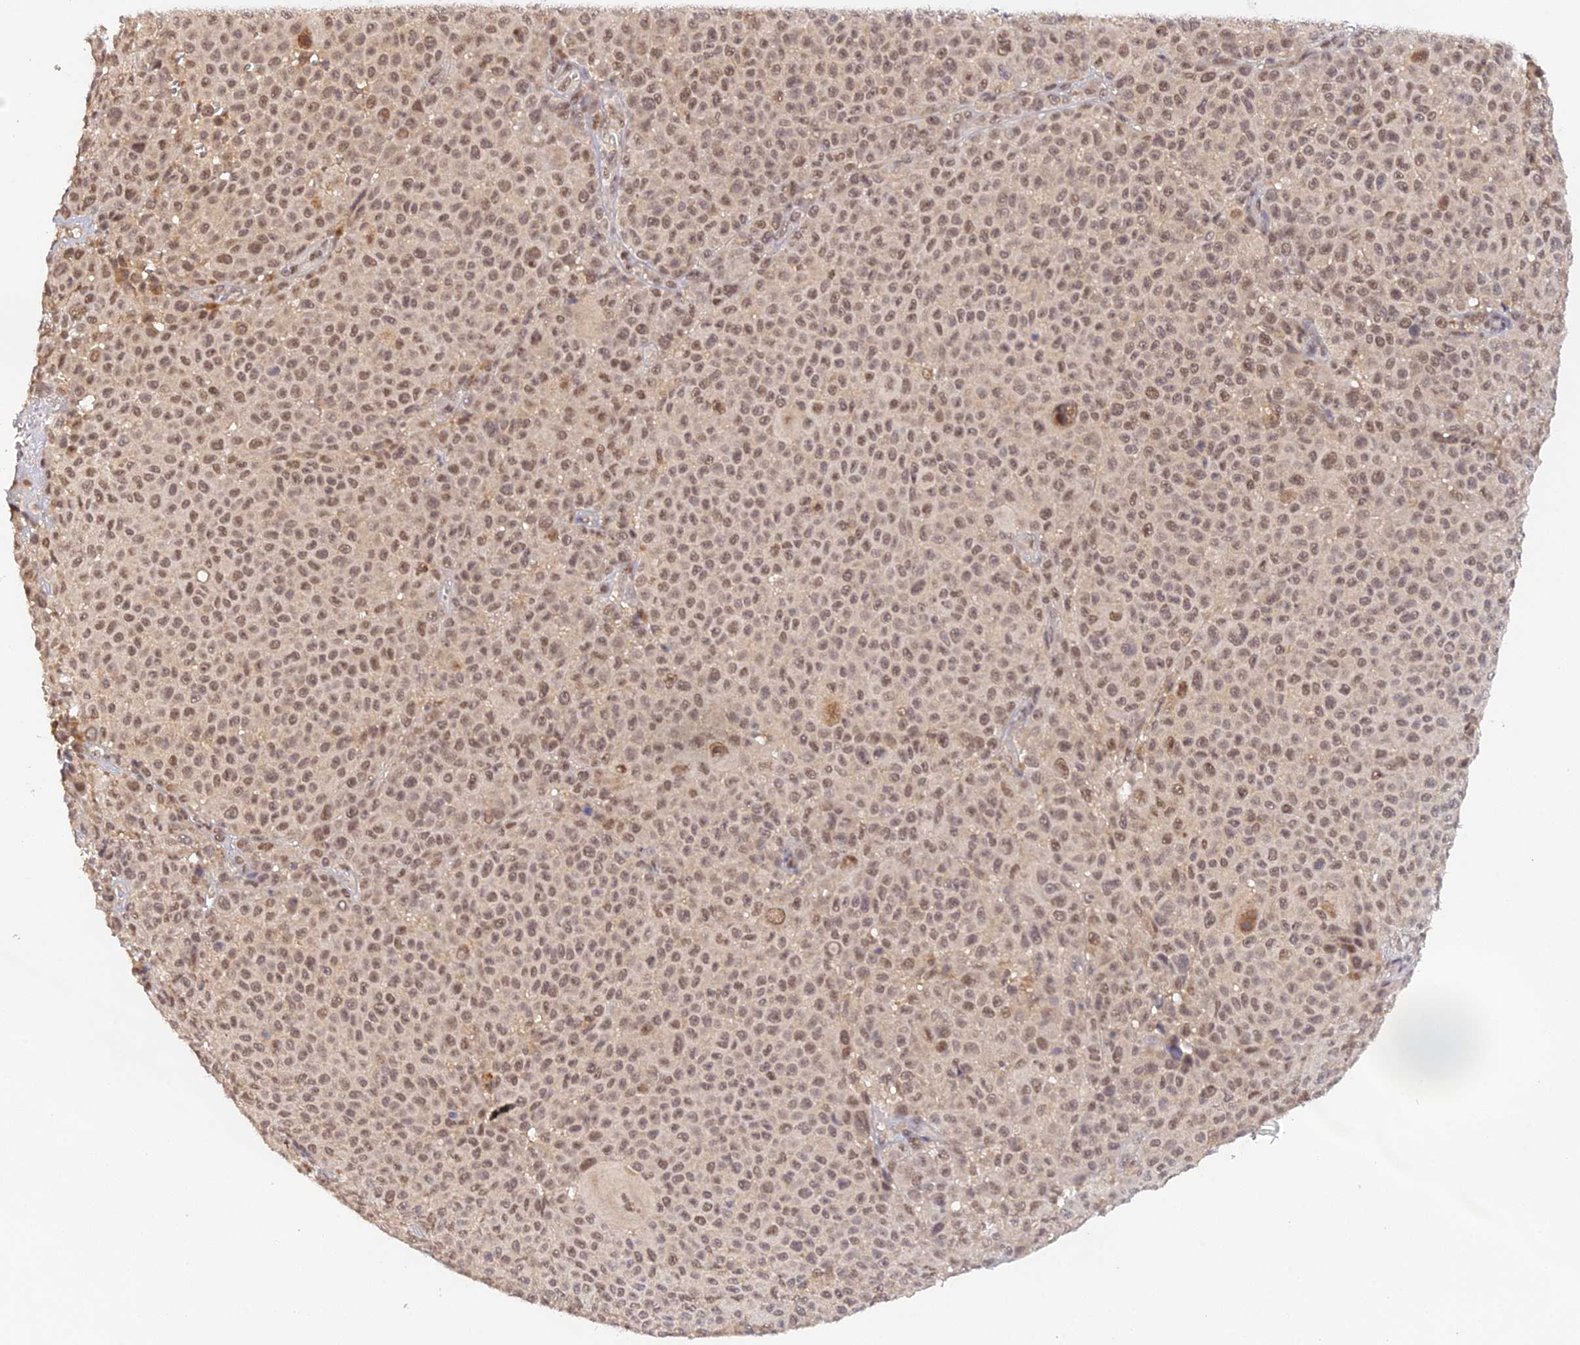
{"staining": {"intensity": "moderate", "quantity": ">75%", "location": "nuclear"}, "tissue": "melanoma", "cell_type": "Tumor cells", "image_type": "cancer", "snomed": [{"axis": "morphology", "description": "Malignant melanoma, NOS"}, {"axis": "topography", "description": "Skin"}], "caption": "A medium amount of moderate nuclear expression is seen in approximately >75% of tumor cells in melanoma tissue. (Stains: DAB (3,3'-diaminobenzidine) in brown, nuclei in blue, Microscopy: brightfield microscopy at high magnification).", "gene": "ZNF436", "patient": {"sex": "female", "age": 94}}